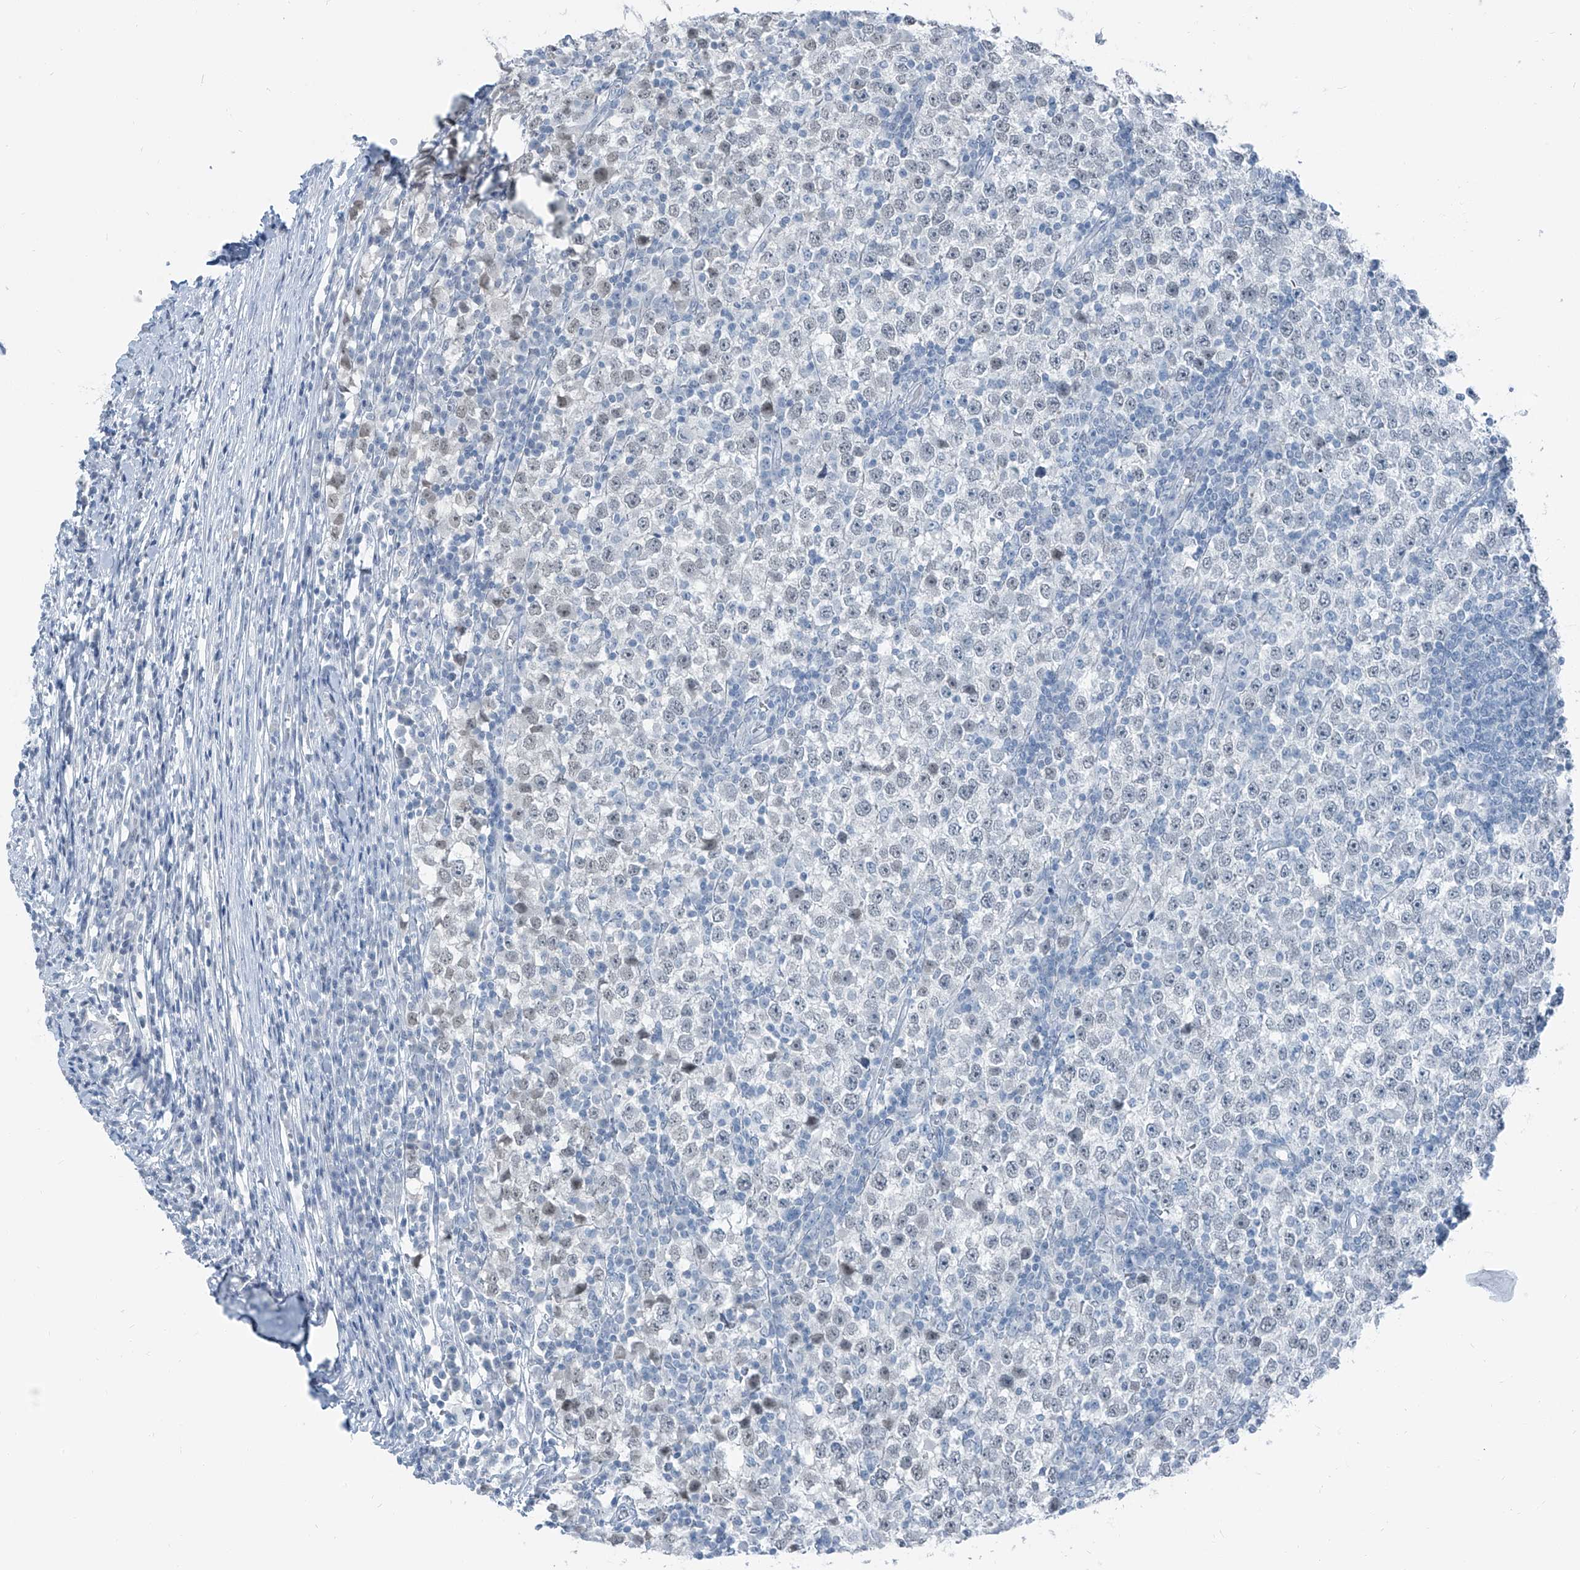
{"staining": {"intensity": "negative", "quantity": "none", "location": "none"}, "tissue": "testis cancer", "cell_type": "Tumor cells", "image_type": "cancer", "snomed": [{"axis": "morphology", "description": "Seminoma, NOS"}, {"axis": "topography", "description": "Testis"}], "caption": "Tumor cells show no significant protein positivity in seminoma (testis).", "gene": "RGN", "patient": {"sex": "male", "age": 65}}